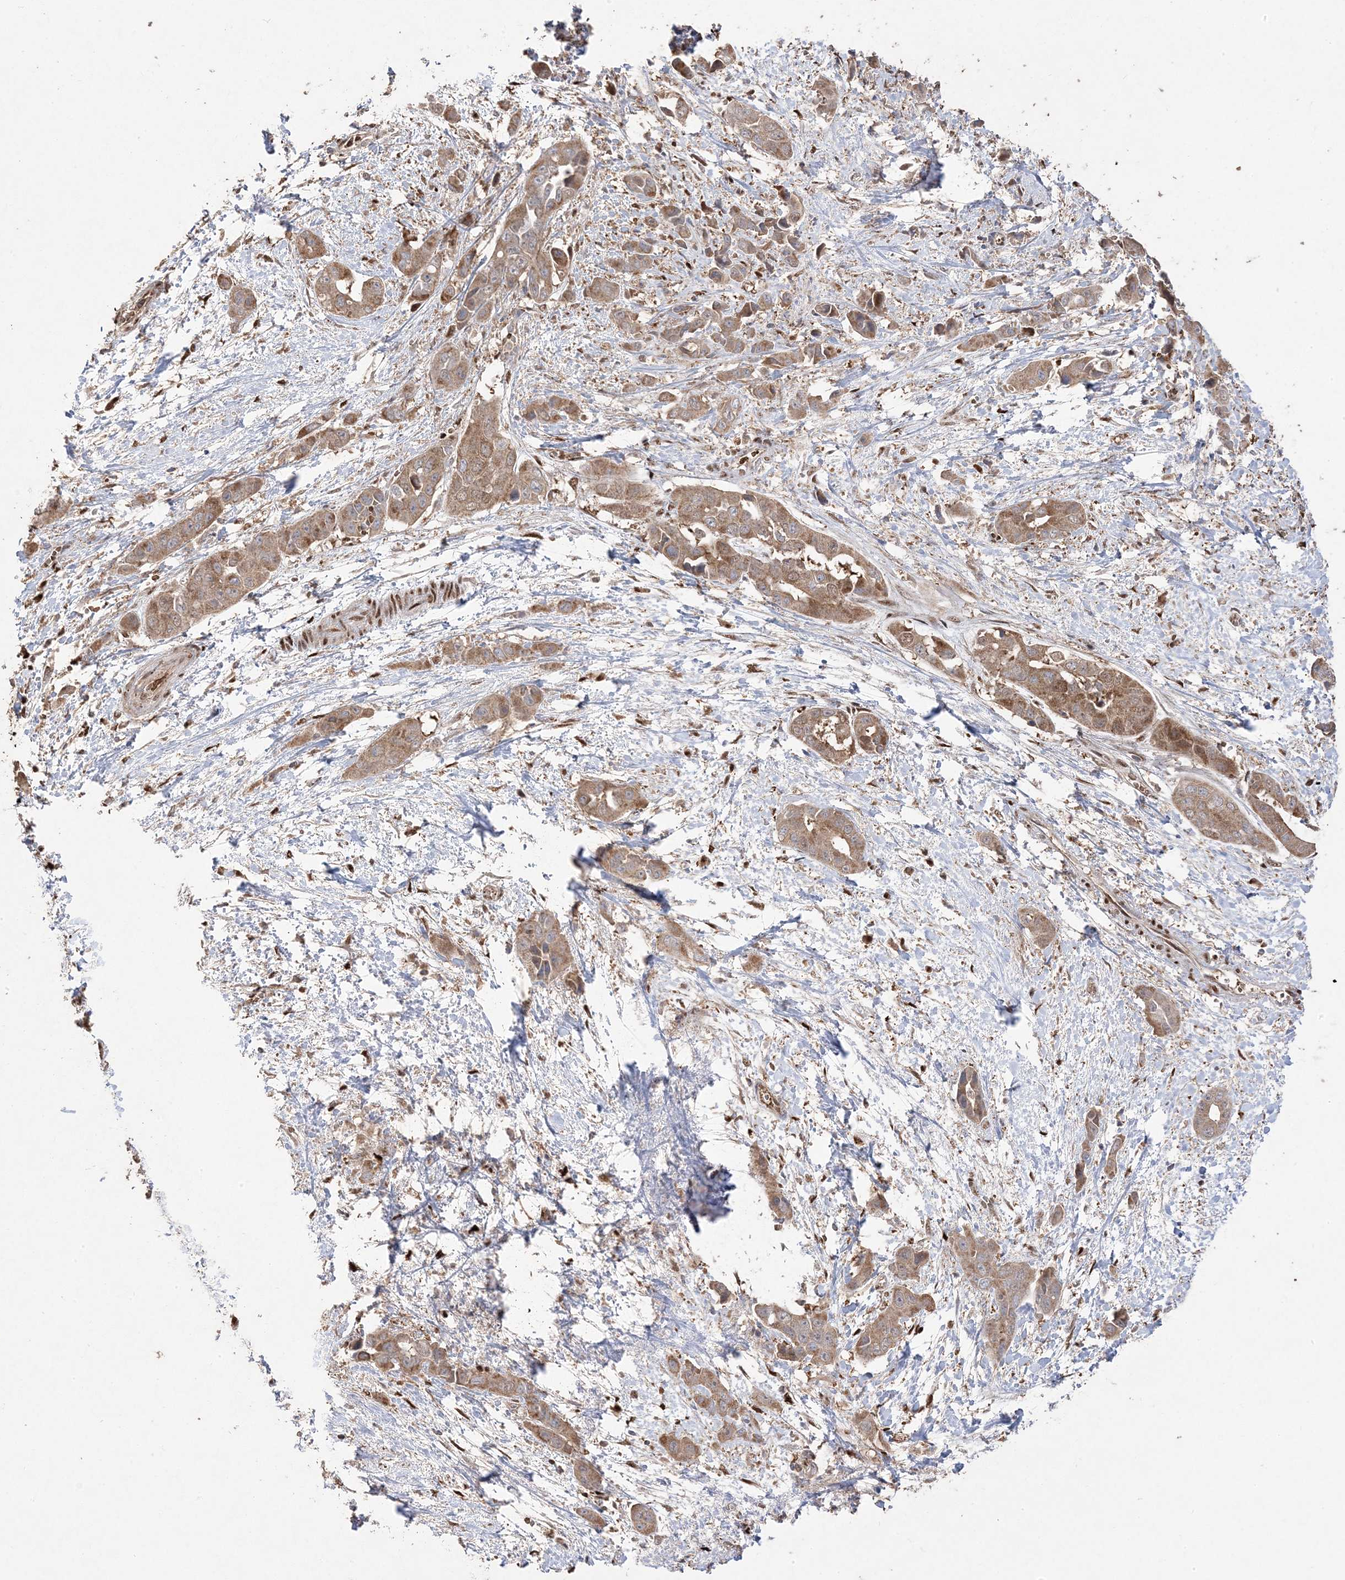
{"staining": {"intensity": "moderate", "quantity": ">75%", "location": "cytoplasmic/membranous"}, "tissue": "liver cancer", "cell_type": "Tumor cells", "image_type": "cancer", "snomed": [{"axis": "morphology", "description": "Cholangiocarcinoma"}, {"axis": "topography", "description": "Liver"}], "caption": "Human liver cancer (cholangiocarcinoma) stained with a brown dye demonstrates moderate cytoplasmic/membranous positive expression in approximately >75% of tumor cells.", "gene": "PPOX", "patient": {"sex": "female", "age": 52}}